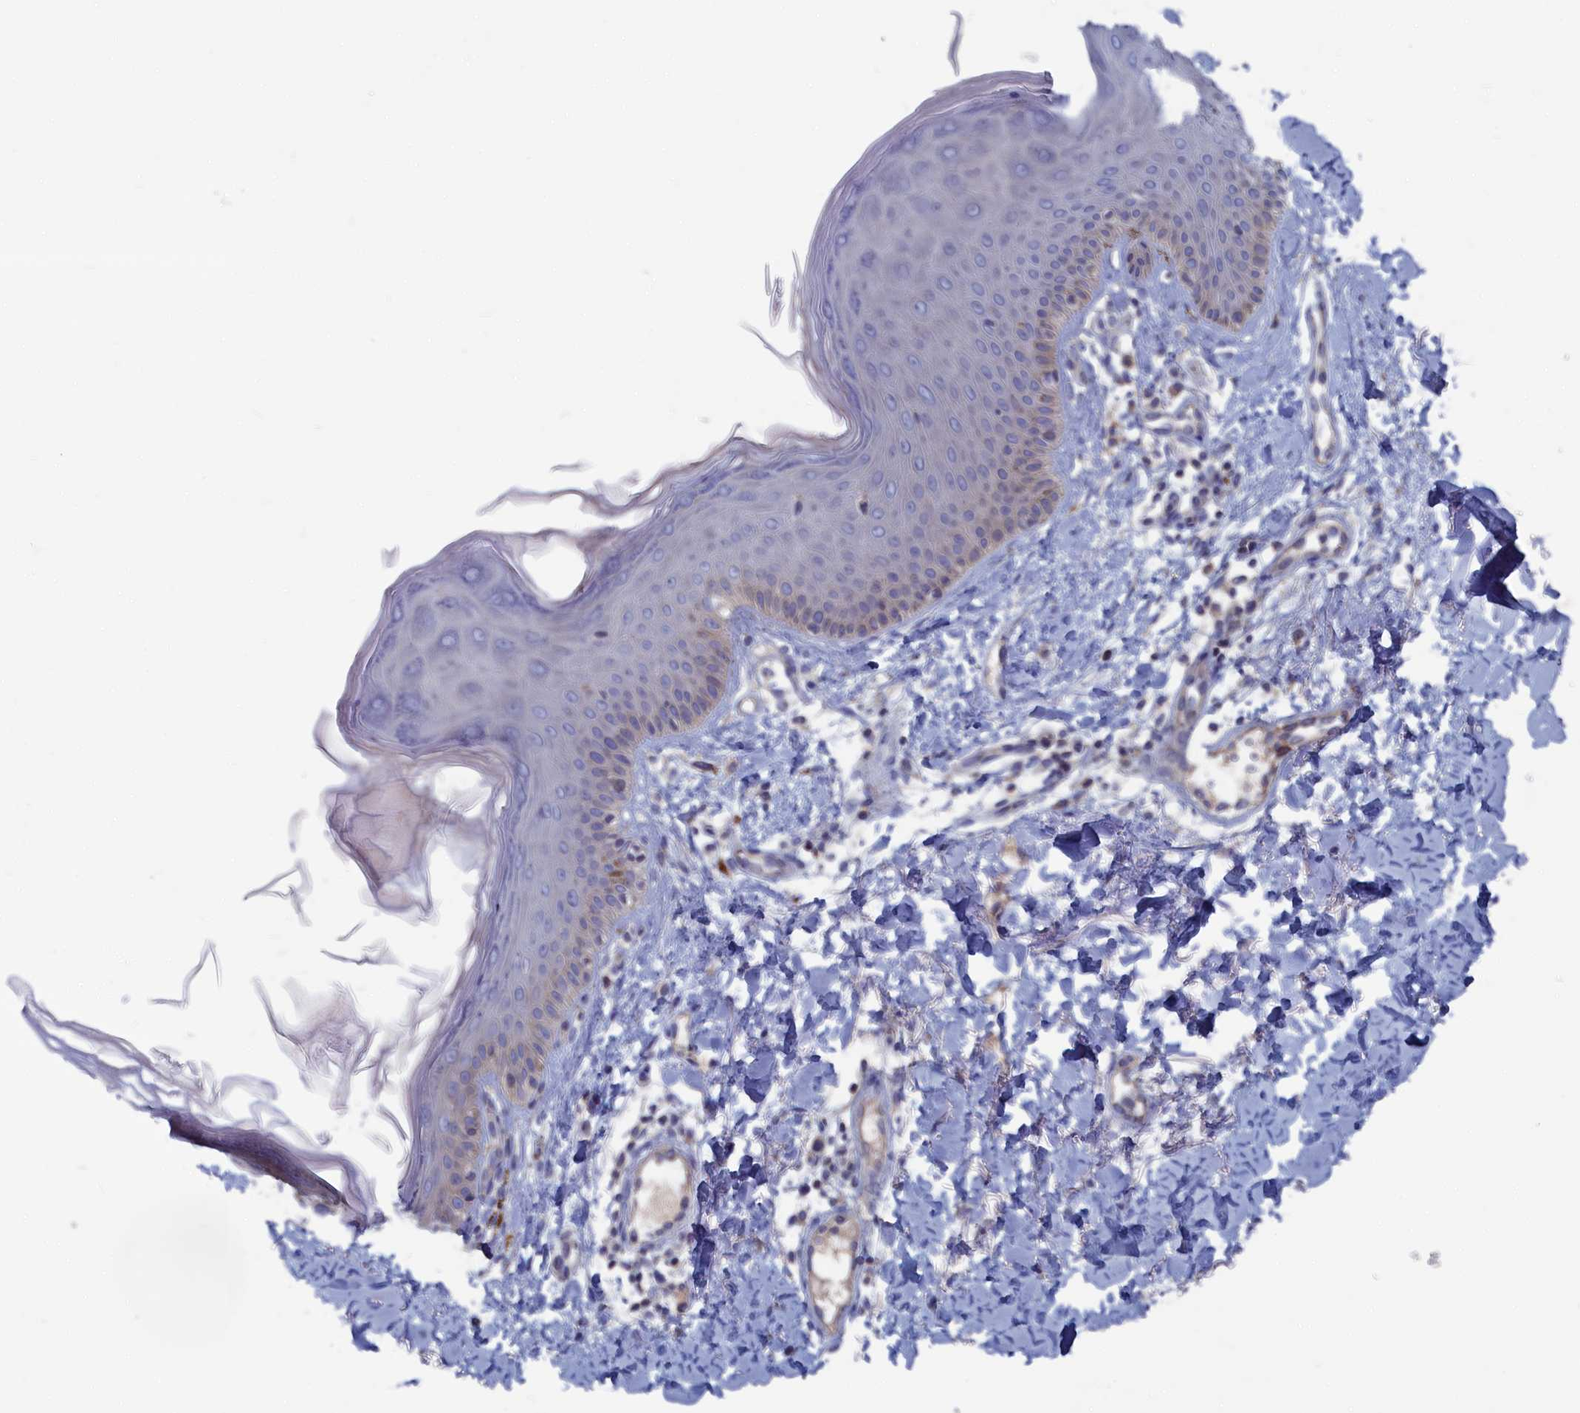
{"staining": {"intensity": "negative", "quantity": "none", "location": "none"}, "tissue": "skin", "cell_type": "Fibroblasts", "image_type": "normal", "snomed": [{"axis": "morphology", "description": "Normal tissue, NOS"}, {"axis": "topography", "description": "Skin"}], "caption": "IHC histopathology image of unremarkable skin: skin stained with DAB (3,3'-diaminobenzidine) demonstrates no significant protein staining in fibroblasts.", "gene": "CEND1", "patient": {"sex": "male", "age": 52}}